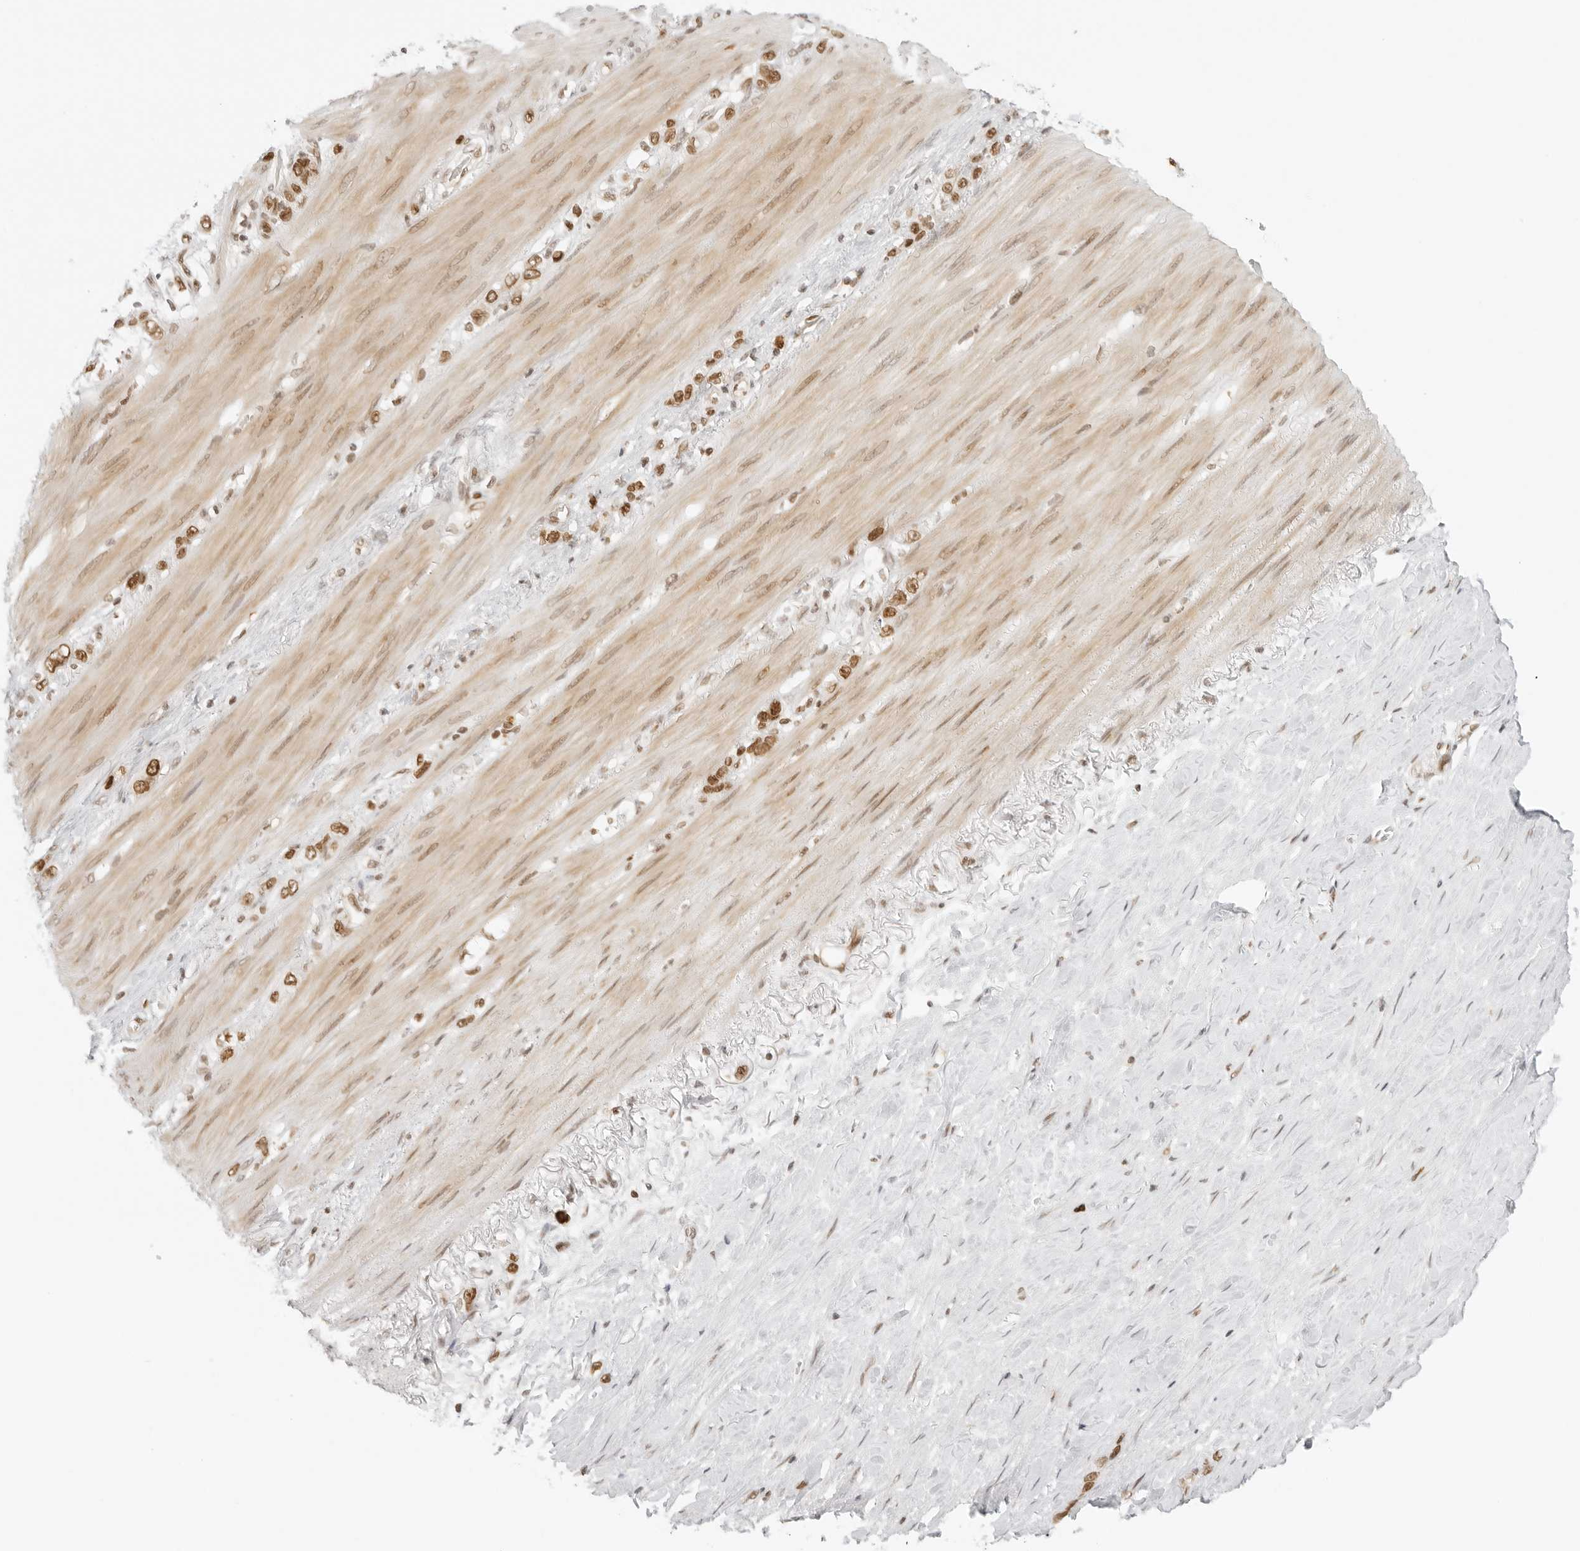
{"staining": {"intensity": "moderate", "quantity": ">75%", "location": "nuclear"}, "tissue": "stomach cancer", "cell_type": "Tumor cells", "image_type": "cancer", "snomed": [{"axis": "morphology", "description": "Normal tissue, NOS"}, {"axis": "morphology", "description": "Adenocarcinoma, NOS"}, {"axis": "morphology", "description": "Adenocarcinoma, High grade"}, {"axis": "topography", "description": "Stomach, upper"}, {"axis": "topography", "description": "Stomach"}], "caption": "IHC micrograph of neoplastic tissue: stomach cancer (adenocarcinoma) stained using immunohistochemistry (IHC) reveals medium levels of moderate protein expression localized specifically in the nuclear of tumor cells, appearing as a nuclear brown color.", "gene": "RCC1", "patient": {"sex": "female", "age": 65}}